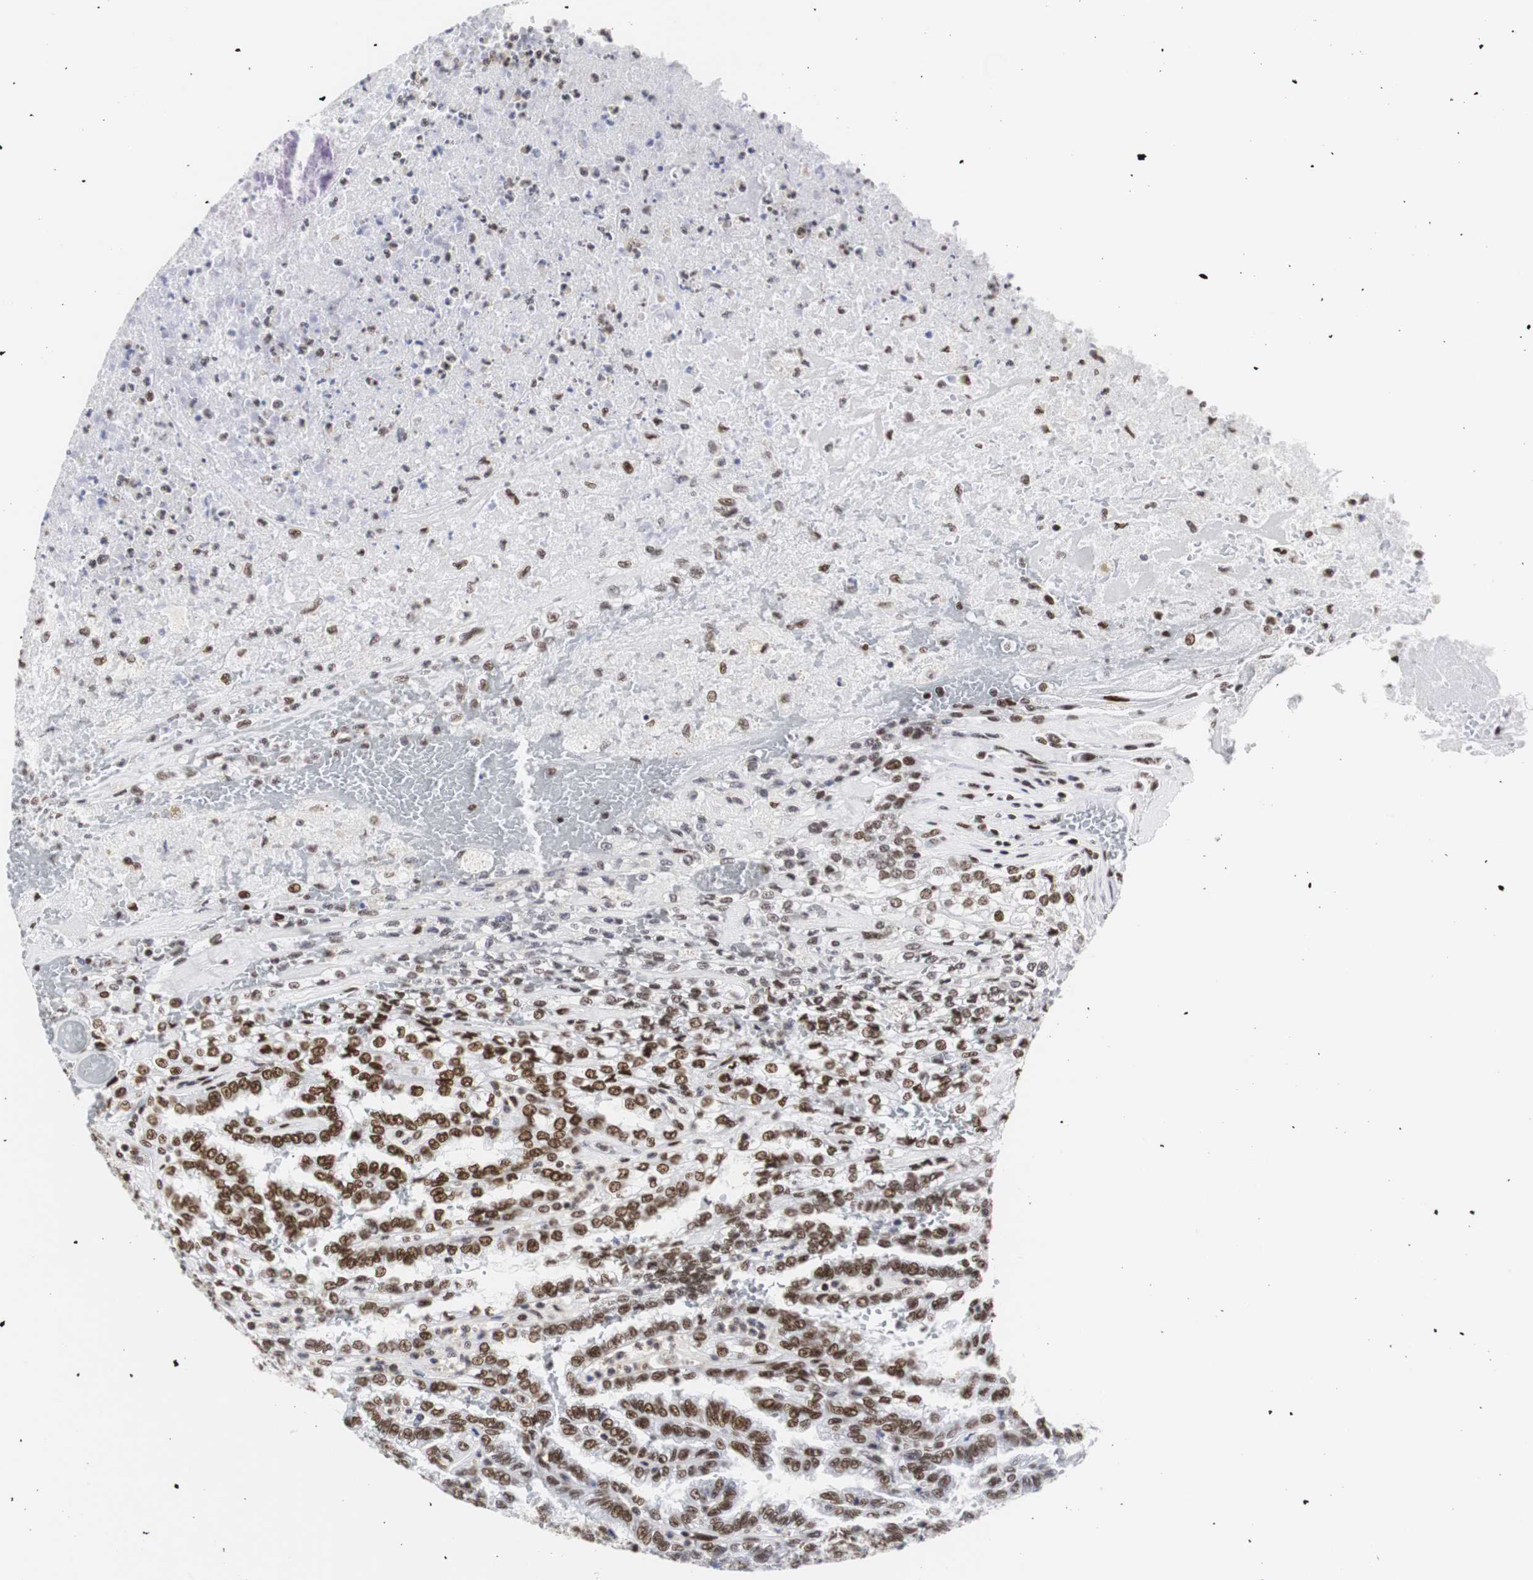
{"staining": {"intensity": "strong", "quantity": "25%-75%", "location": "nuclear"}, "tissue": "renal cancer", "cell_type": "Tumor cells", "image_type": "cancer", "snomed": [{"axis": "morphology", "description": "Inflammation, NOS"}, {"axis": "morphology", "description": "Adenocarcinoma, NOS"}, {"axis": "topography", "description": "Kidney"}], "caption": "Immunohistochemical staining of renal cancer shows high levels of strong nuclear protein staining in approximately 25%-75% of tumor cells.", "gene": "HNRNPH2", "patient": {"sex": "male", "age": 68}}